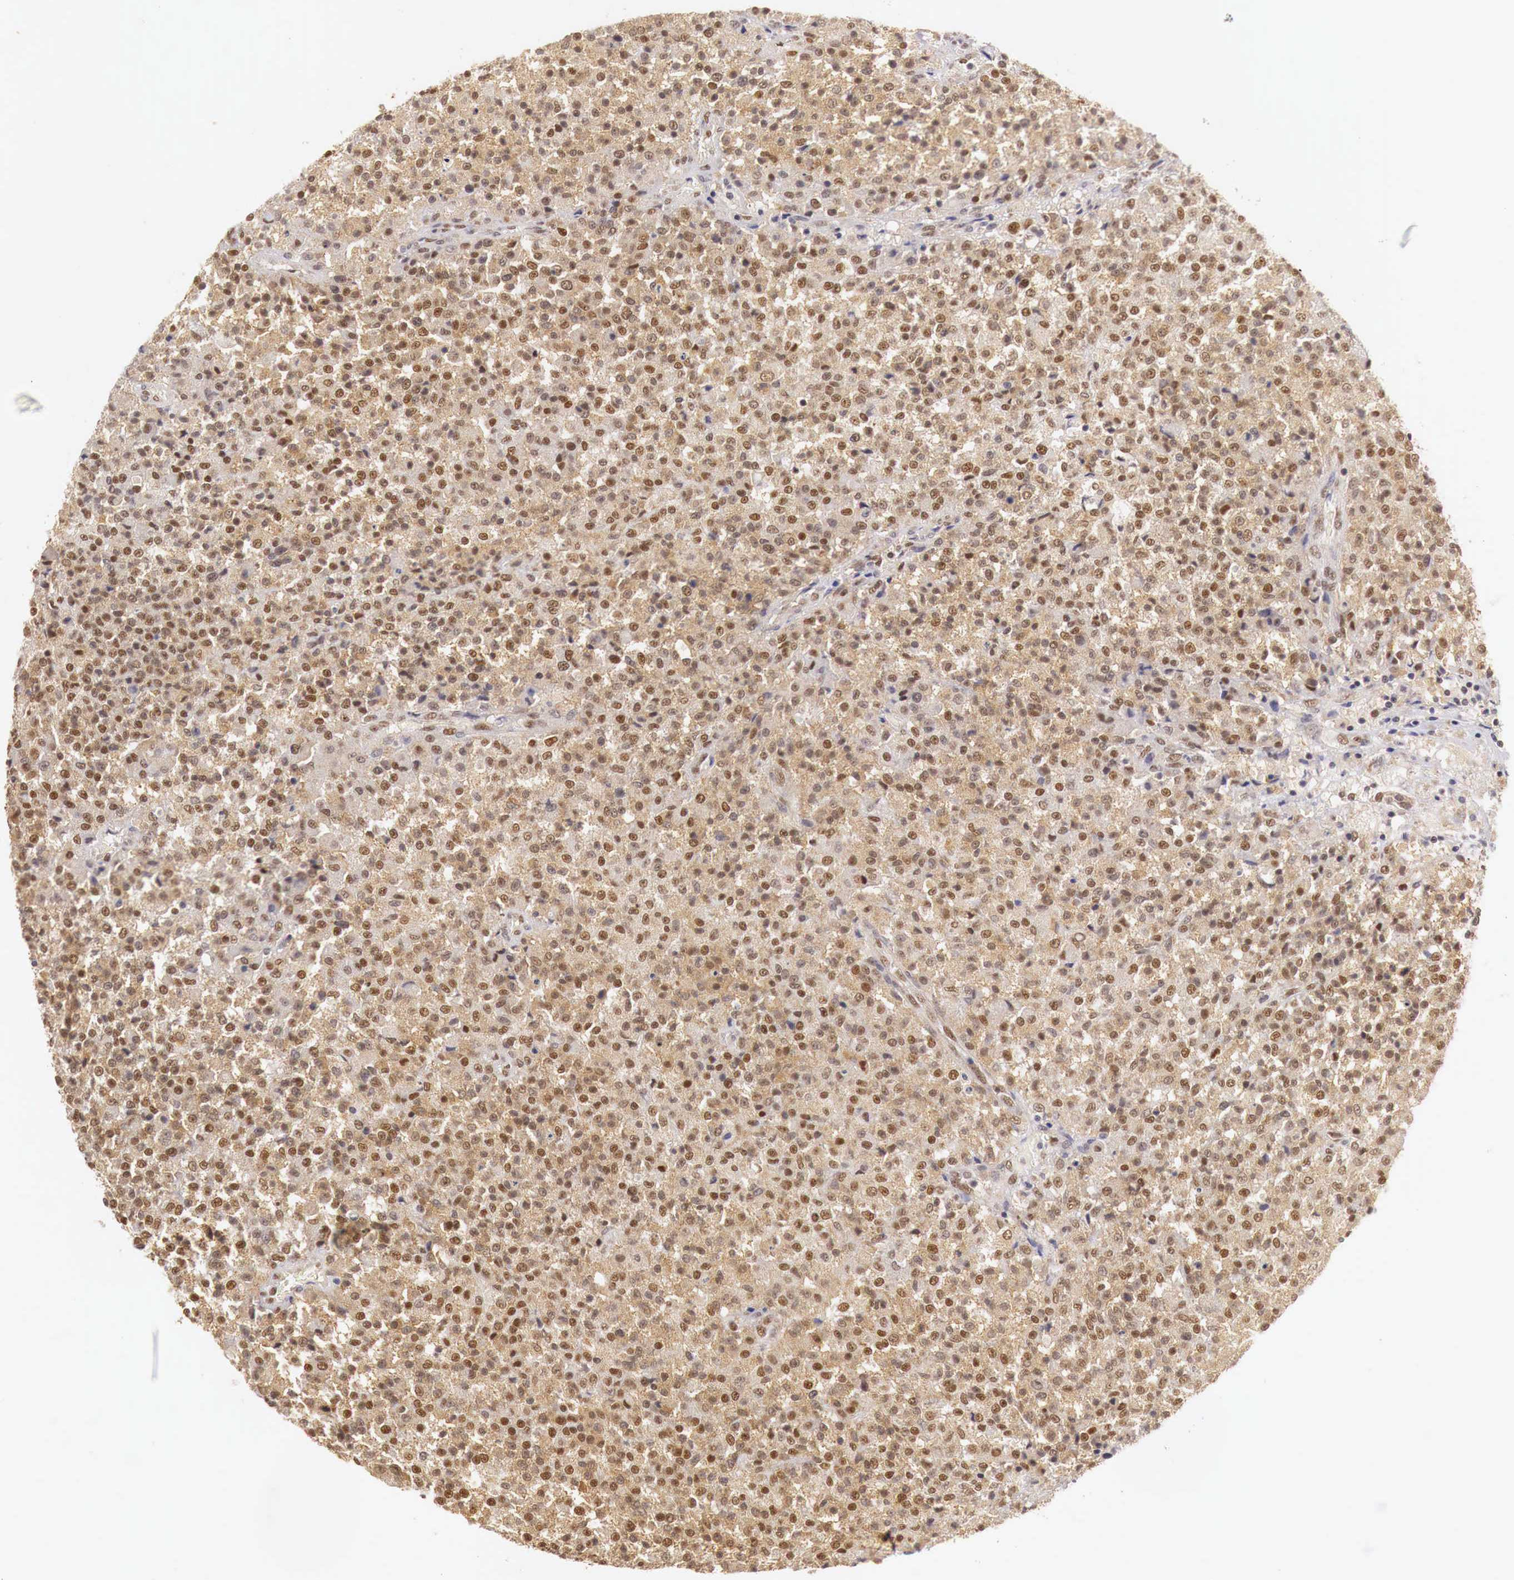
{"staining": {"intensity": "moderate", "quantity": ">75%", "location": "cytoplasmic/membranous,nuclear"}, "tissue": "testis cancer", "cell_type": "Tumor cells", "image_type": "cancer", "snomed": [{"axis": "morphology", "description": "Seminoma, NOS"}, {"axis": "topography", "description": "Testis"}], "caption": "Testis cancer (seminoma) stained for a protein (brown) reveals moderate cytoplasmic/membranous and nuclear positive expression in about >75% of tumor cells.", "gene": "GPKOW", "patient": {"sex": "male", "age": 59}}